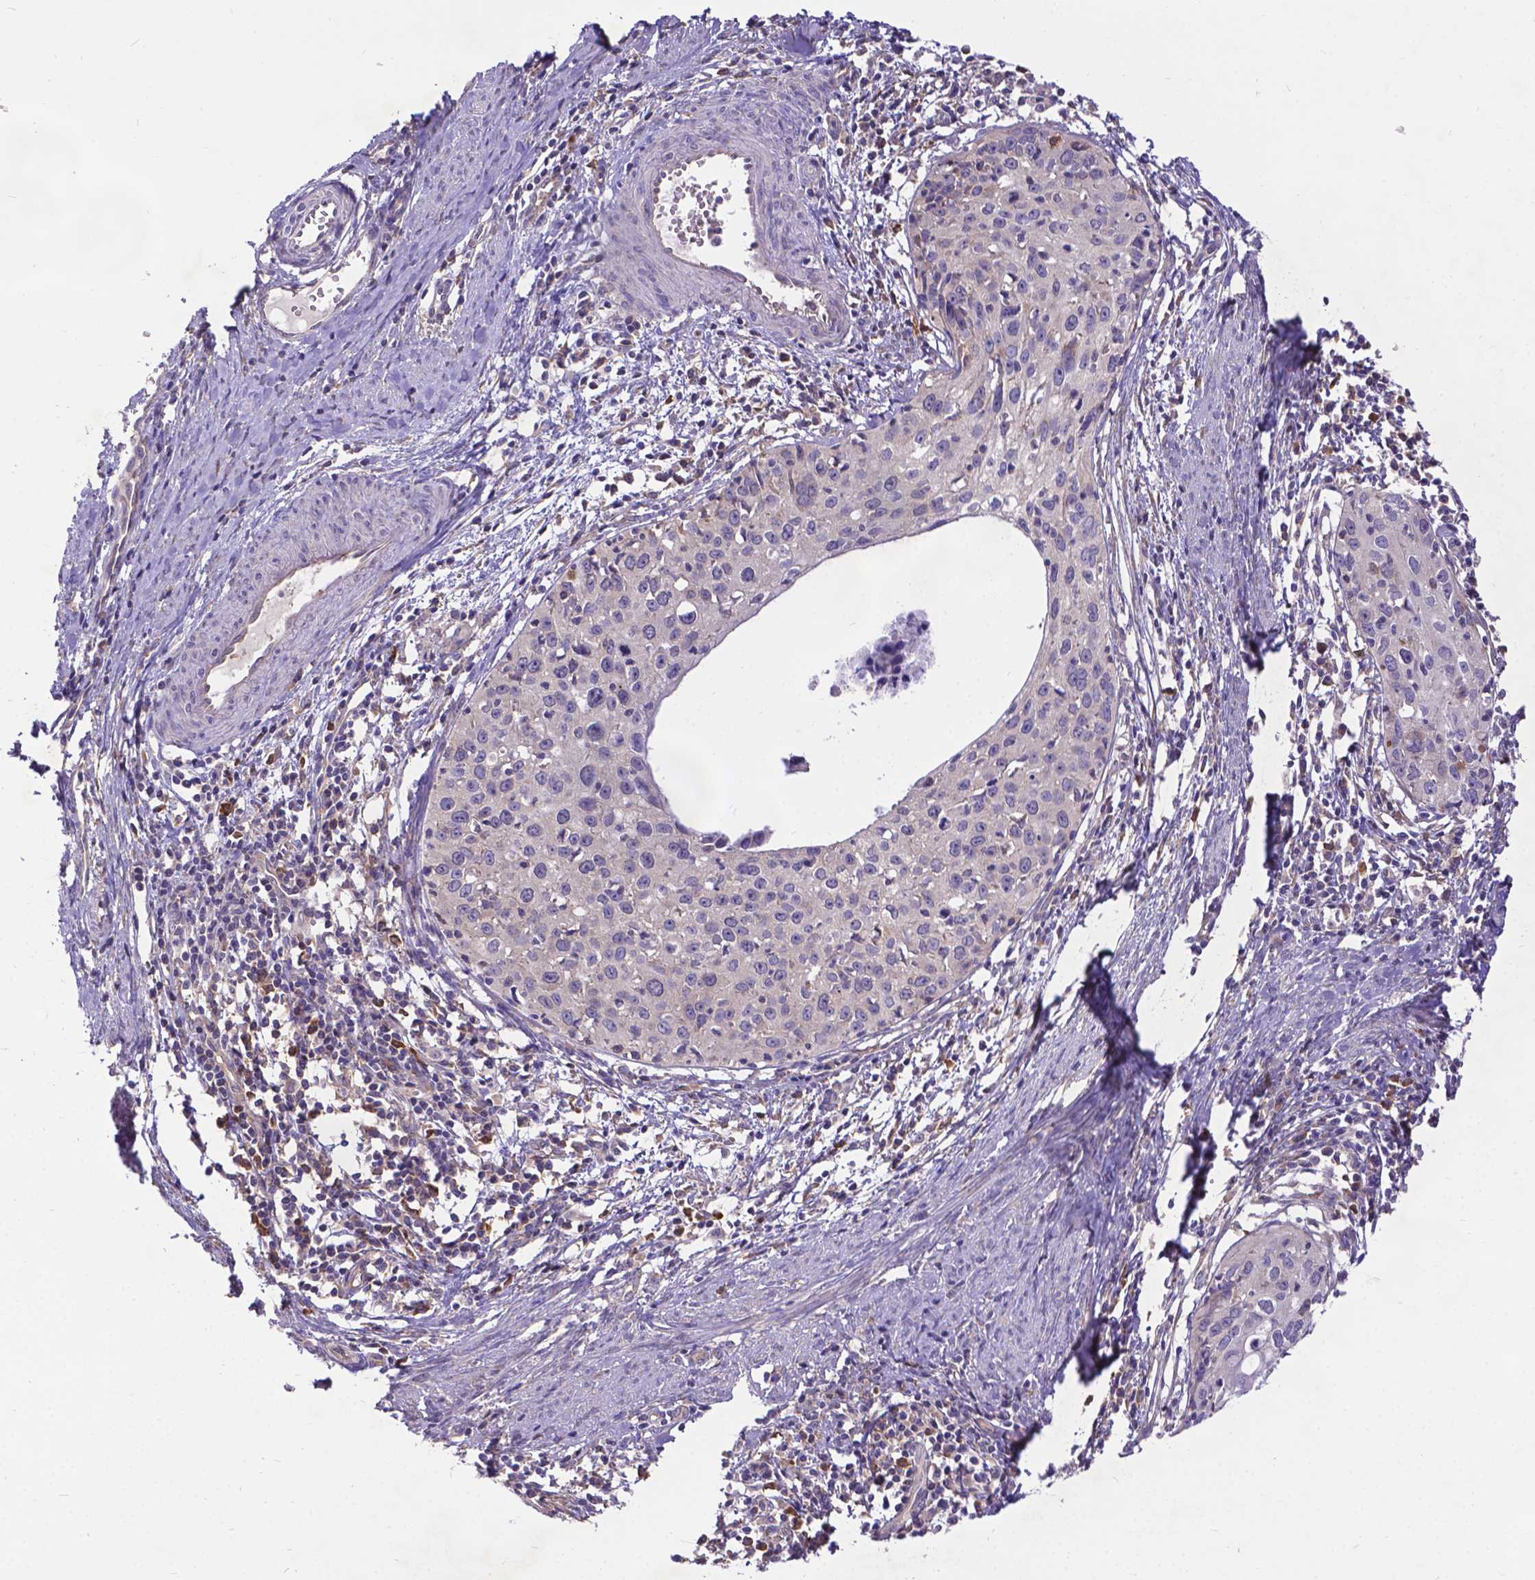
{"staining": {"intensity": "negative", "quantity": "none", "location": "none"}, "tissue": "cervical cancer", "cell_type": "Tumor cells", "image_type": "cancer", "snomed": [{"axis": "morphology", "description": "Squamous cell carcinoma, NOS"}, {"axis": "topography", "description": "Cervix"}], "caption": "Immunohistochemistry micrograph of neoplastic tissue: human cervical cancer (squamous cell carcinoma) stained with DAB reveals no significant protein staining in tumor cells.", "gene": "DENND6A", "patient": {"sex": "female", "age": 40}}